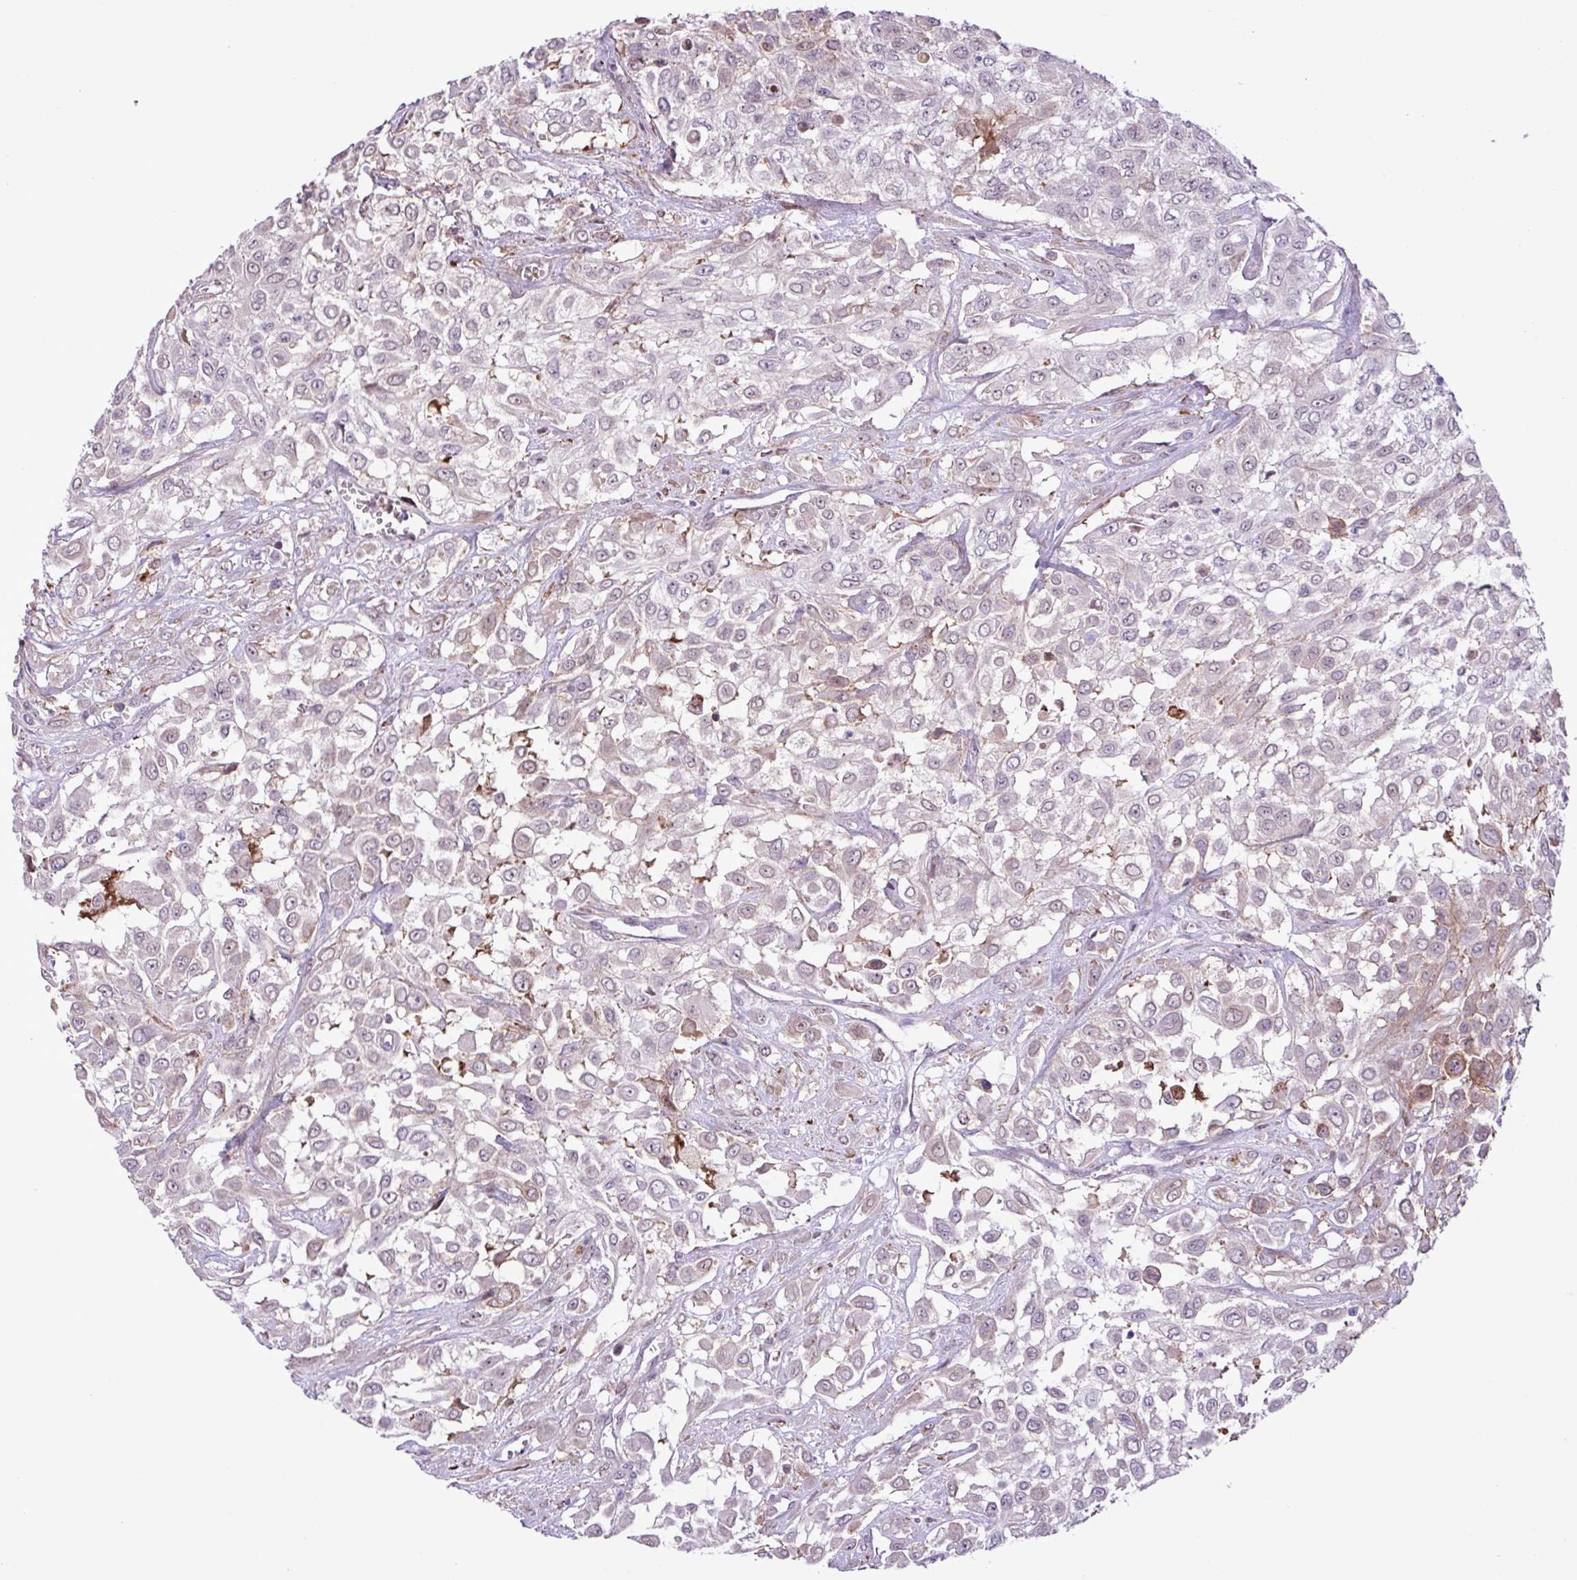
{"staining": {"intensity": "weak", "quantity": "<25%", "location": "cytoplasmic/membranous"}, "tissue": "urothelial cancer", "cell_type": "Tumor cells", "image_type": "cancer", "snomed": [{"axis": "morphology", "description": "Urothelial carcinoma, High grade"}, {"axis": "topography", "description": "Urinary bladder"}], "caption": "Tumor cells are negative for protein expression in human urothelial carcinoma (high-grade).", "gene": "RPP25L", "patient": {"sex": "male", "age": 57}}